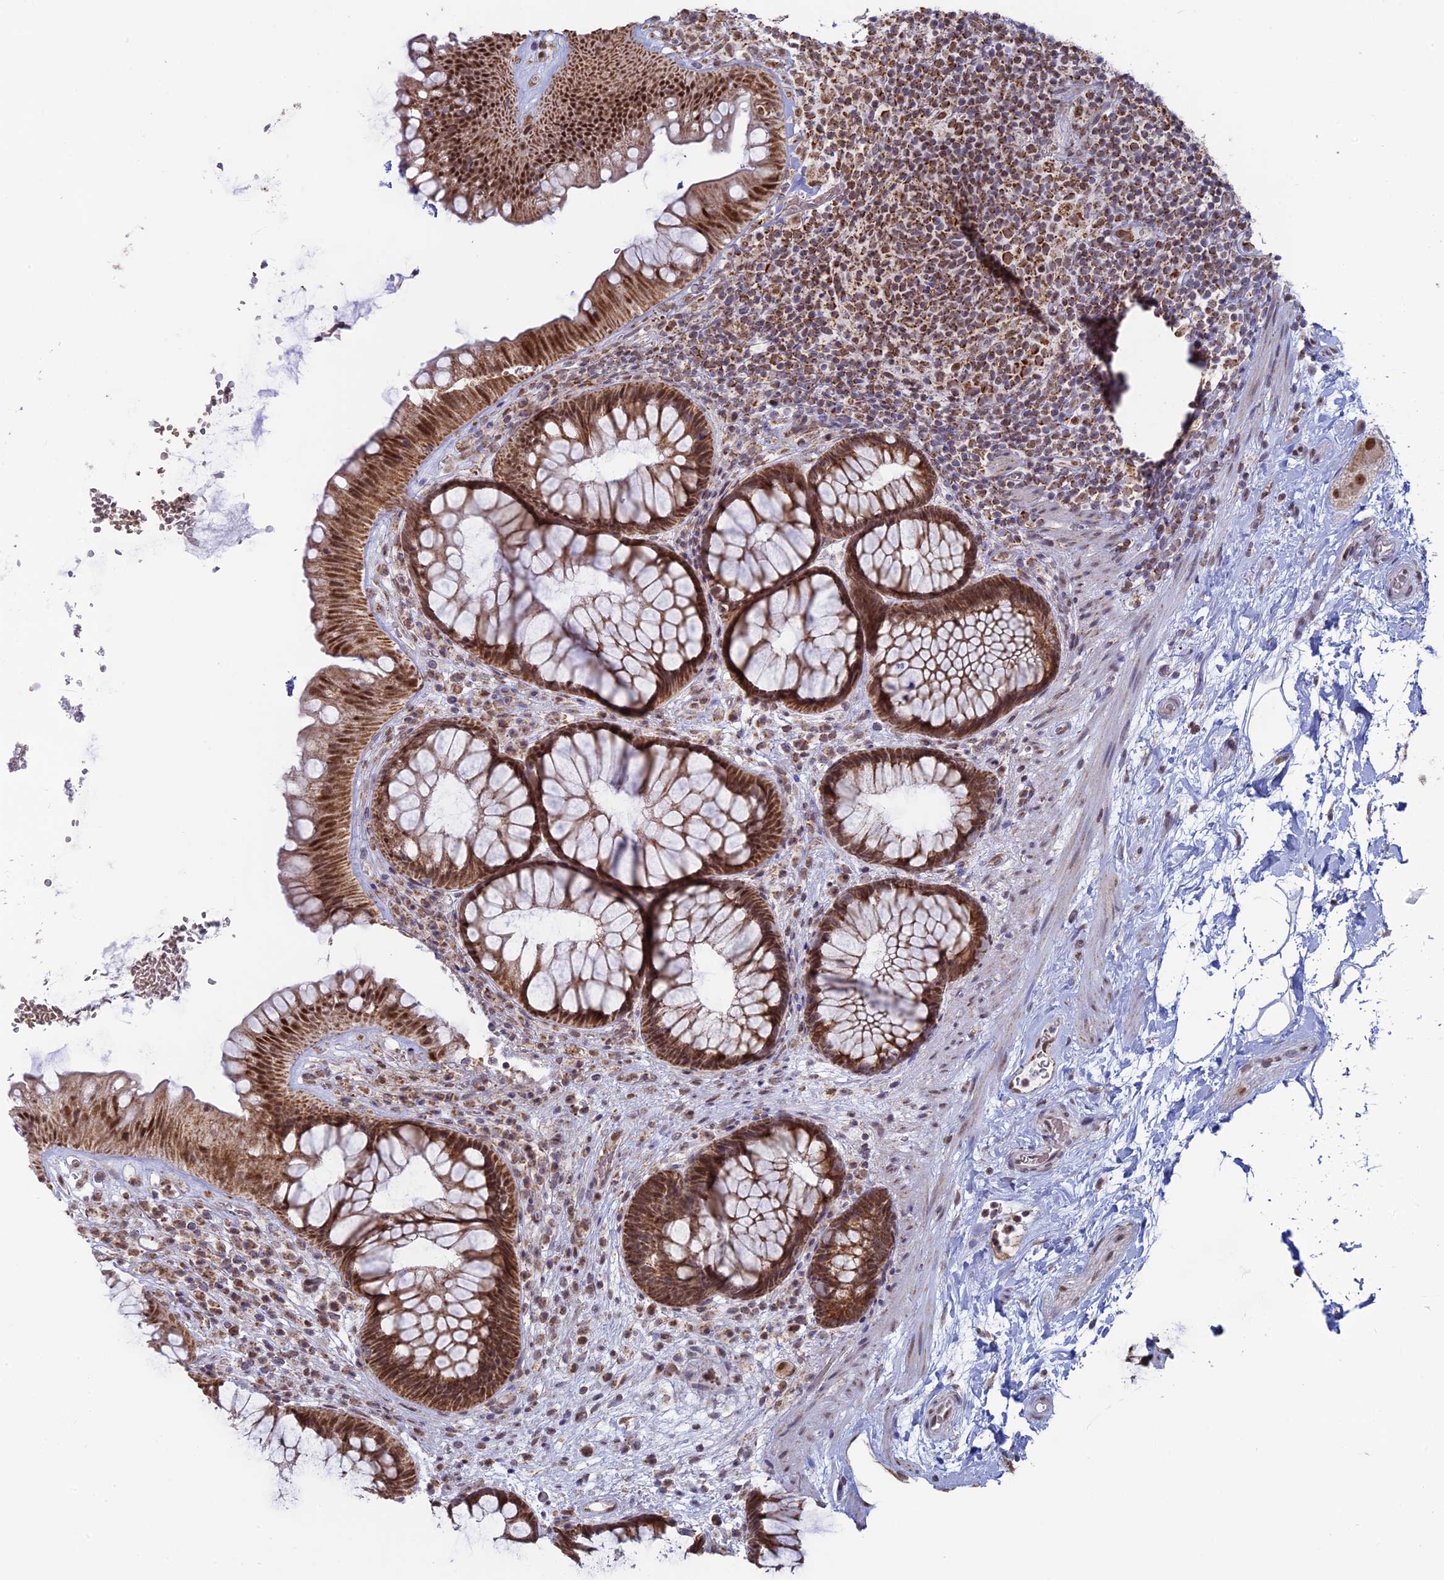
{"staining": {"intensity": "moderate", "quantity": ">75%", "location": "cytoplasmic/membranous,nuclear"}, "tissue": "rectum", "cell_type": "Glandular cells", "image_type": "normal", "snomed": [{"axis": "morphology", "description": "Normal tissue, NOS"}, {"axis": "topography", "description": "Rectum"}], "caption": "High-magnification brightfield microscopy of unremarkable rectum stained with DAB (brown) and counterstained with hematoxylin (blue). glandular cells exhibit moderate cytoplasmic/membranous,nuclear staining is present in about>75% of cells.", "gene": "ARHGAP40", "patient": {"sex": "male", "age": 51}}